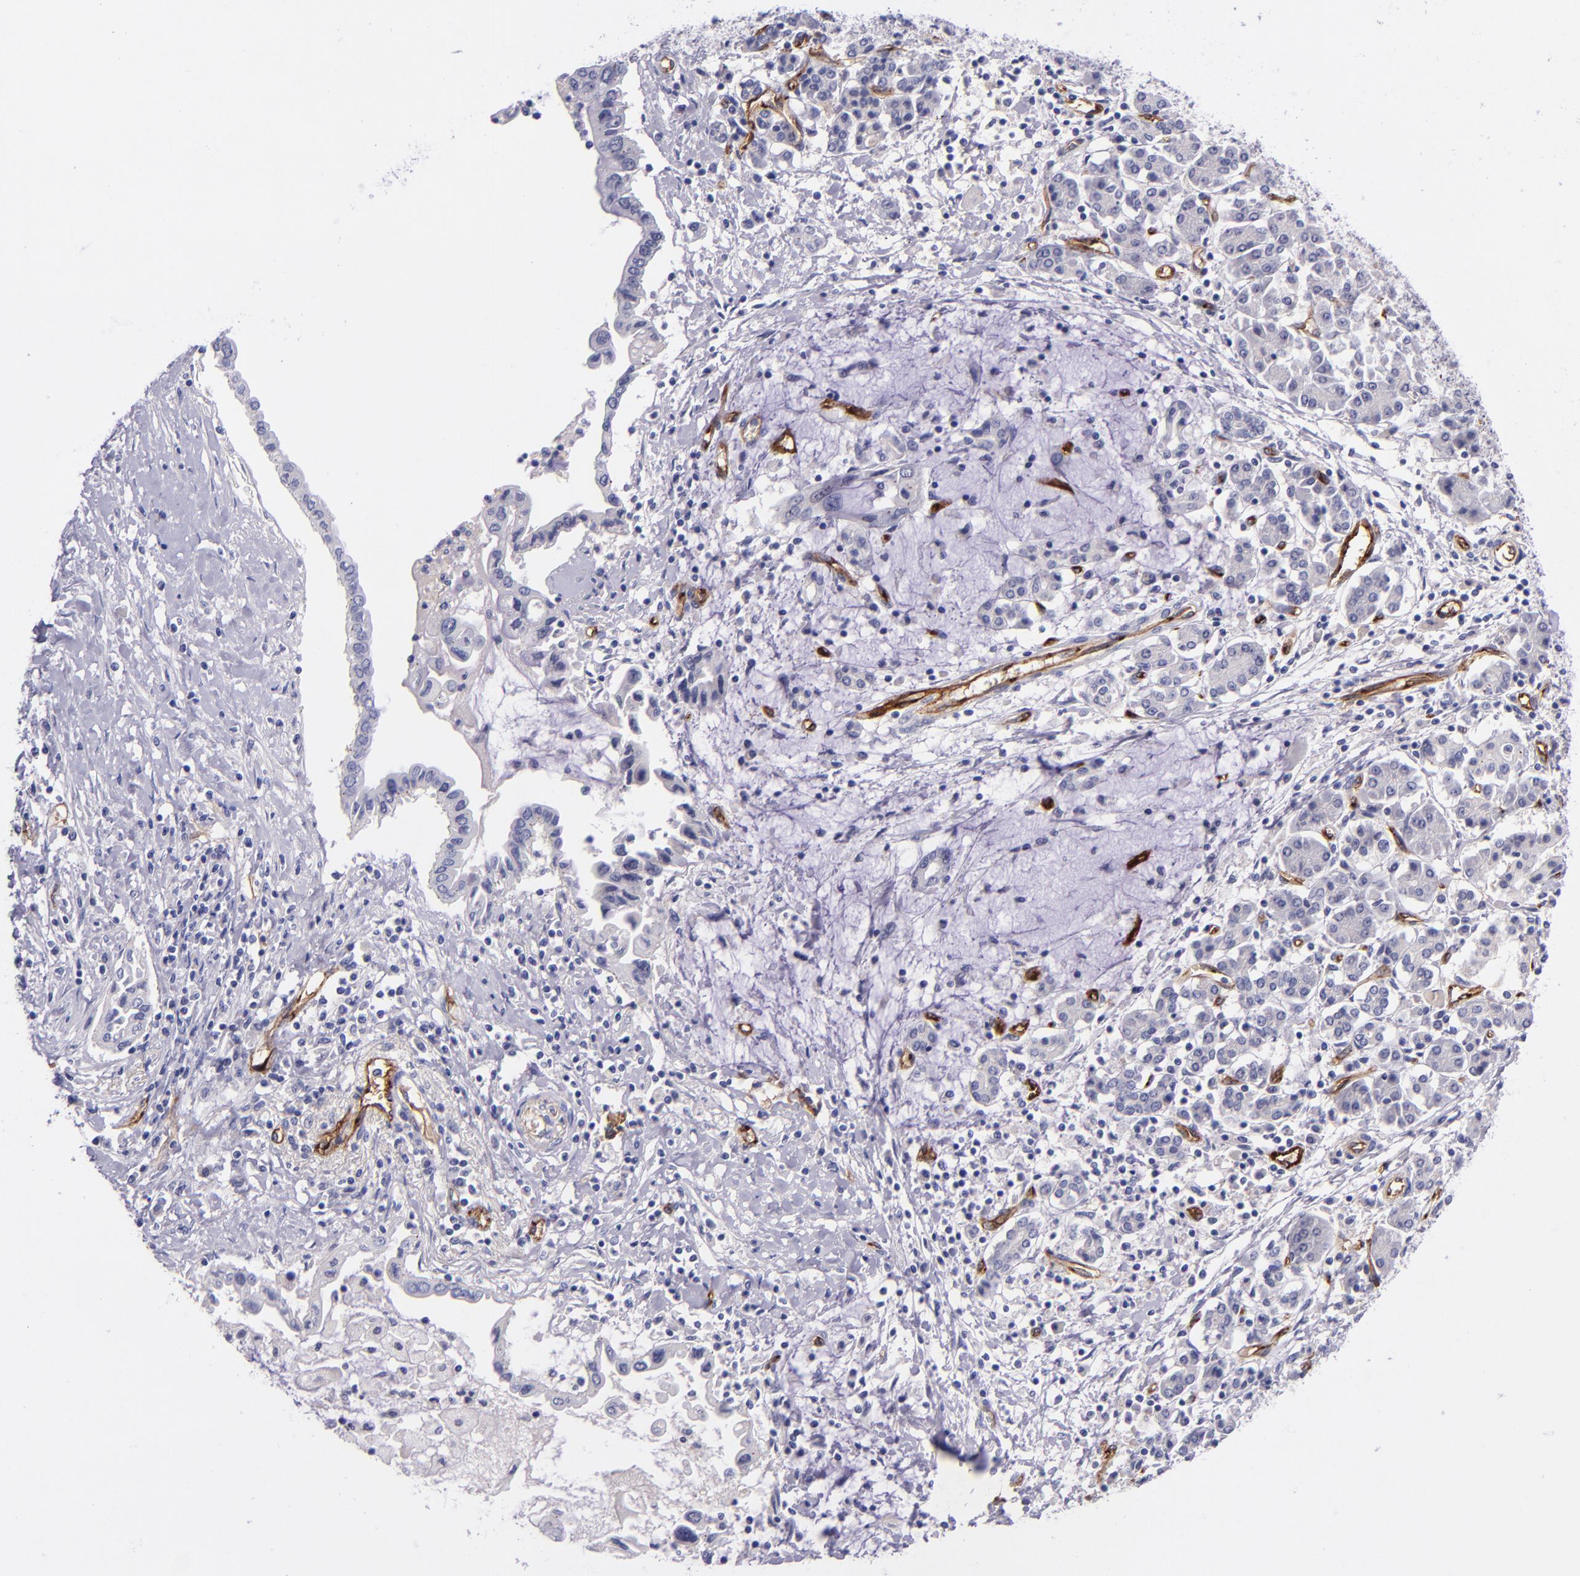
{"staining": {"intensity": "negative", "quantity": "none", "location": "none"}, "tissue": "pancreatic cancer", "cell_type": "Tumor cells", "image_type": "cancer", "snomed": [{"axis": "morphology", "description": "Adenocarcinoma, NOS"}, {"axis": "topography", "description": "Pancreas"}], "caption": "Image shows no protein expression in tumor cells of pancreatic cancer tissue.", "gene": "NOS3", "patient": {"sex": "female", "age": 57}}